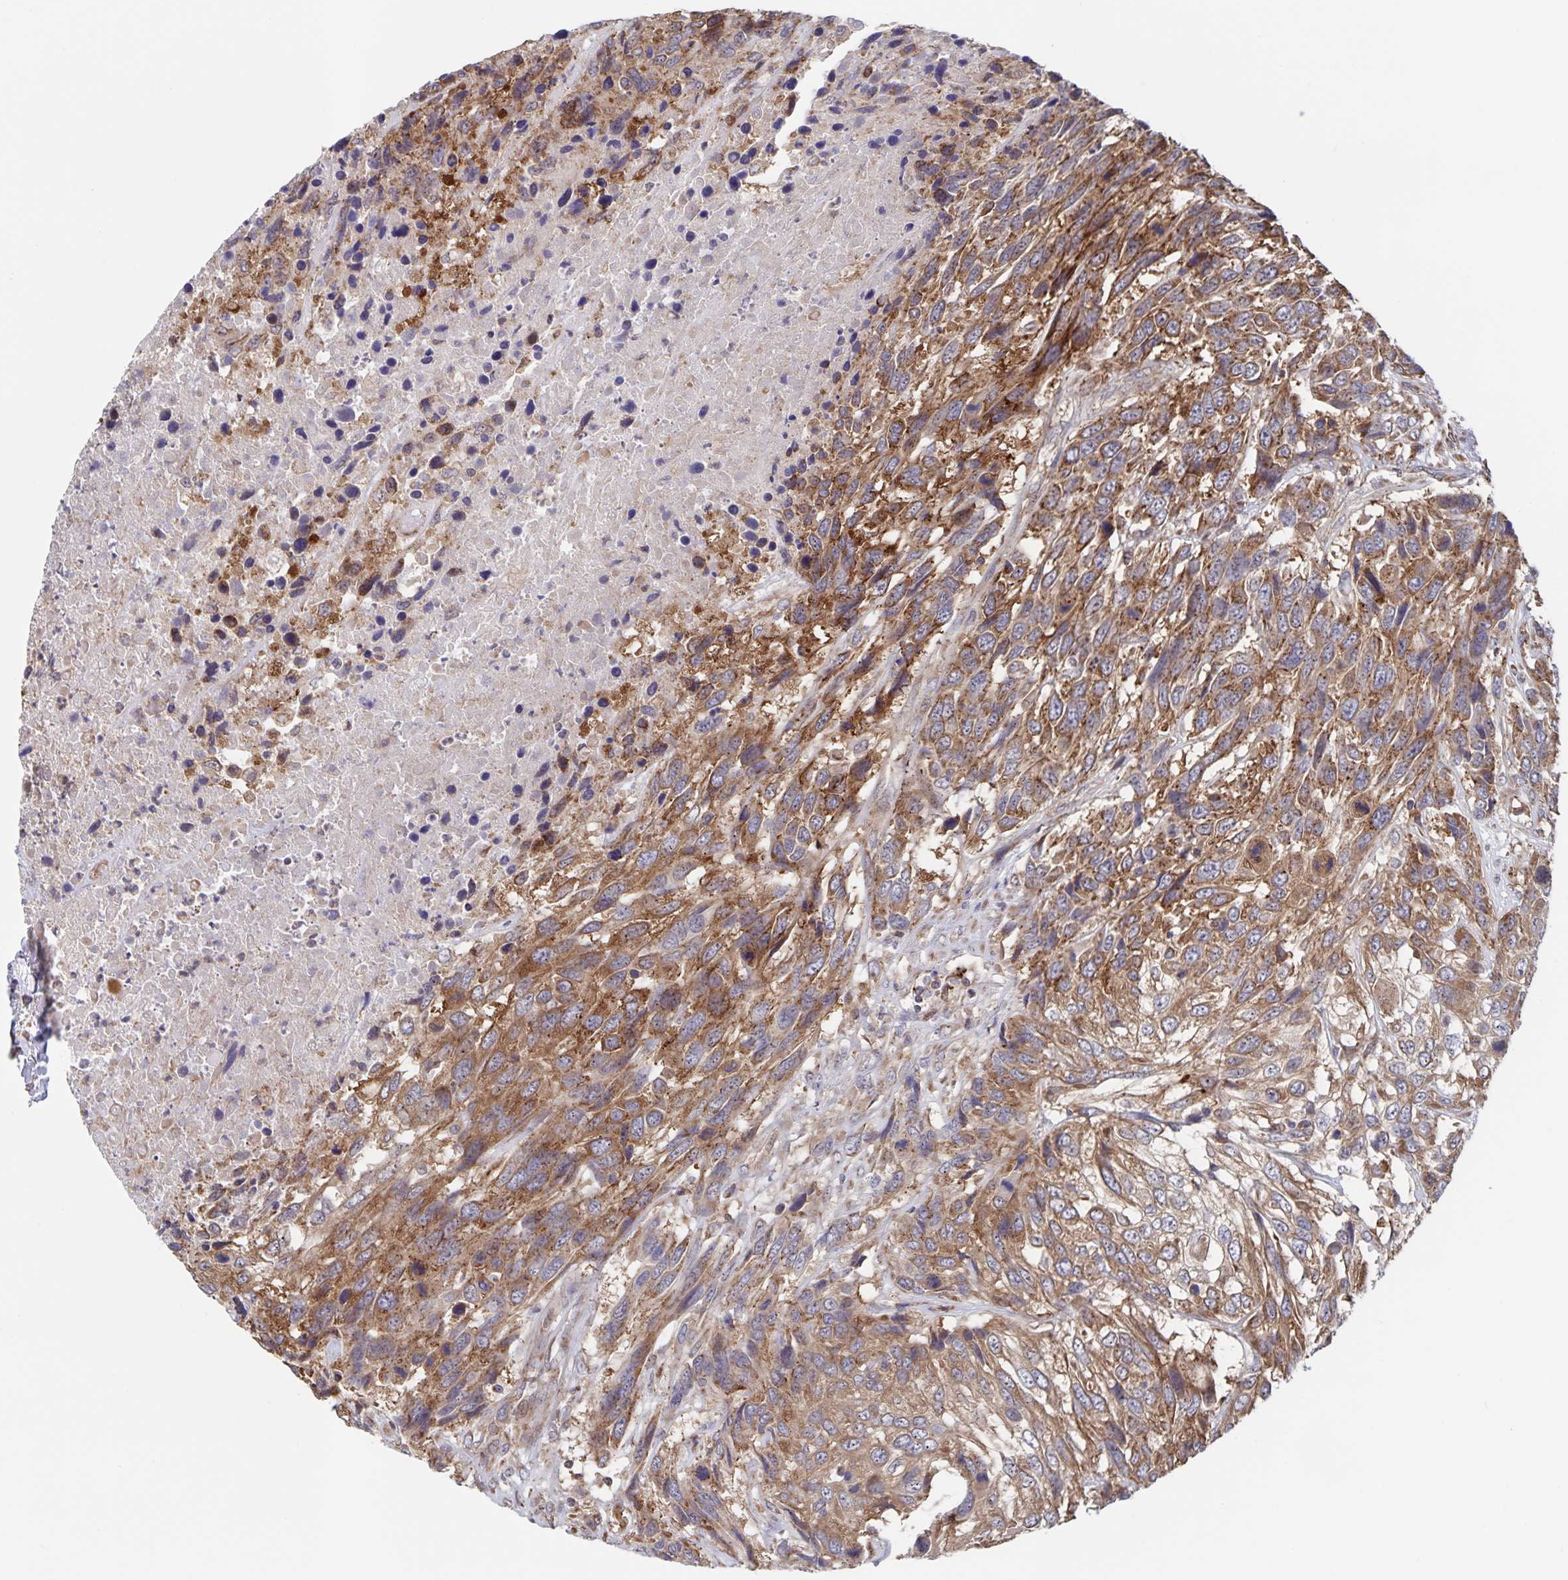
{"staining": {"intensity": "moderate", "quantity": ">75%", "location": "cytoplasmic/membranous"}, "tissue": "urothelial cancer", "cell_type": "Tumor cells", "image_type": "cancer", "snomed": [{"axis": "morphology", "description": "Urothelial carcinoma, High grade"}, {"axis": "topography", "description": "Urinary bladder"}], "caption": "About >75% of tumor cells in human urothelial cancer show moderate cytoplasmic/membranous protein positivity as visualized by brown immunohistochemical staining.", "gene": "ACACA", "patient": {"sex": "female", "age": 70}}